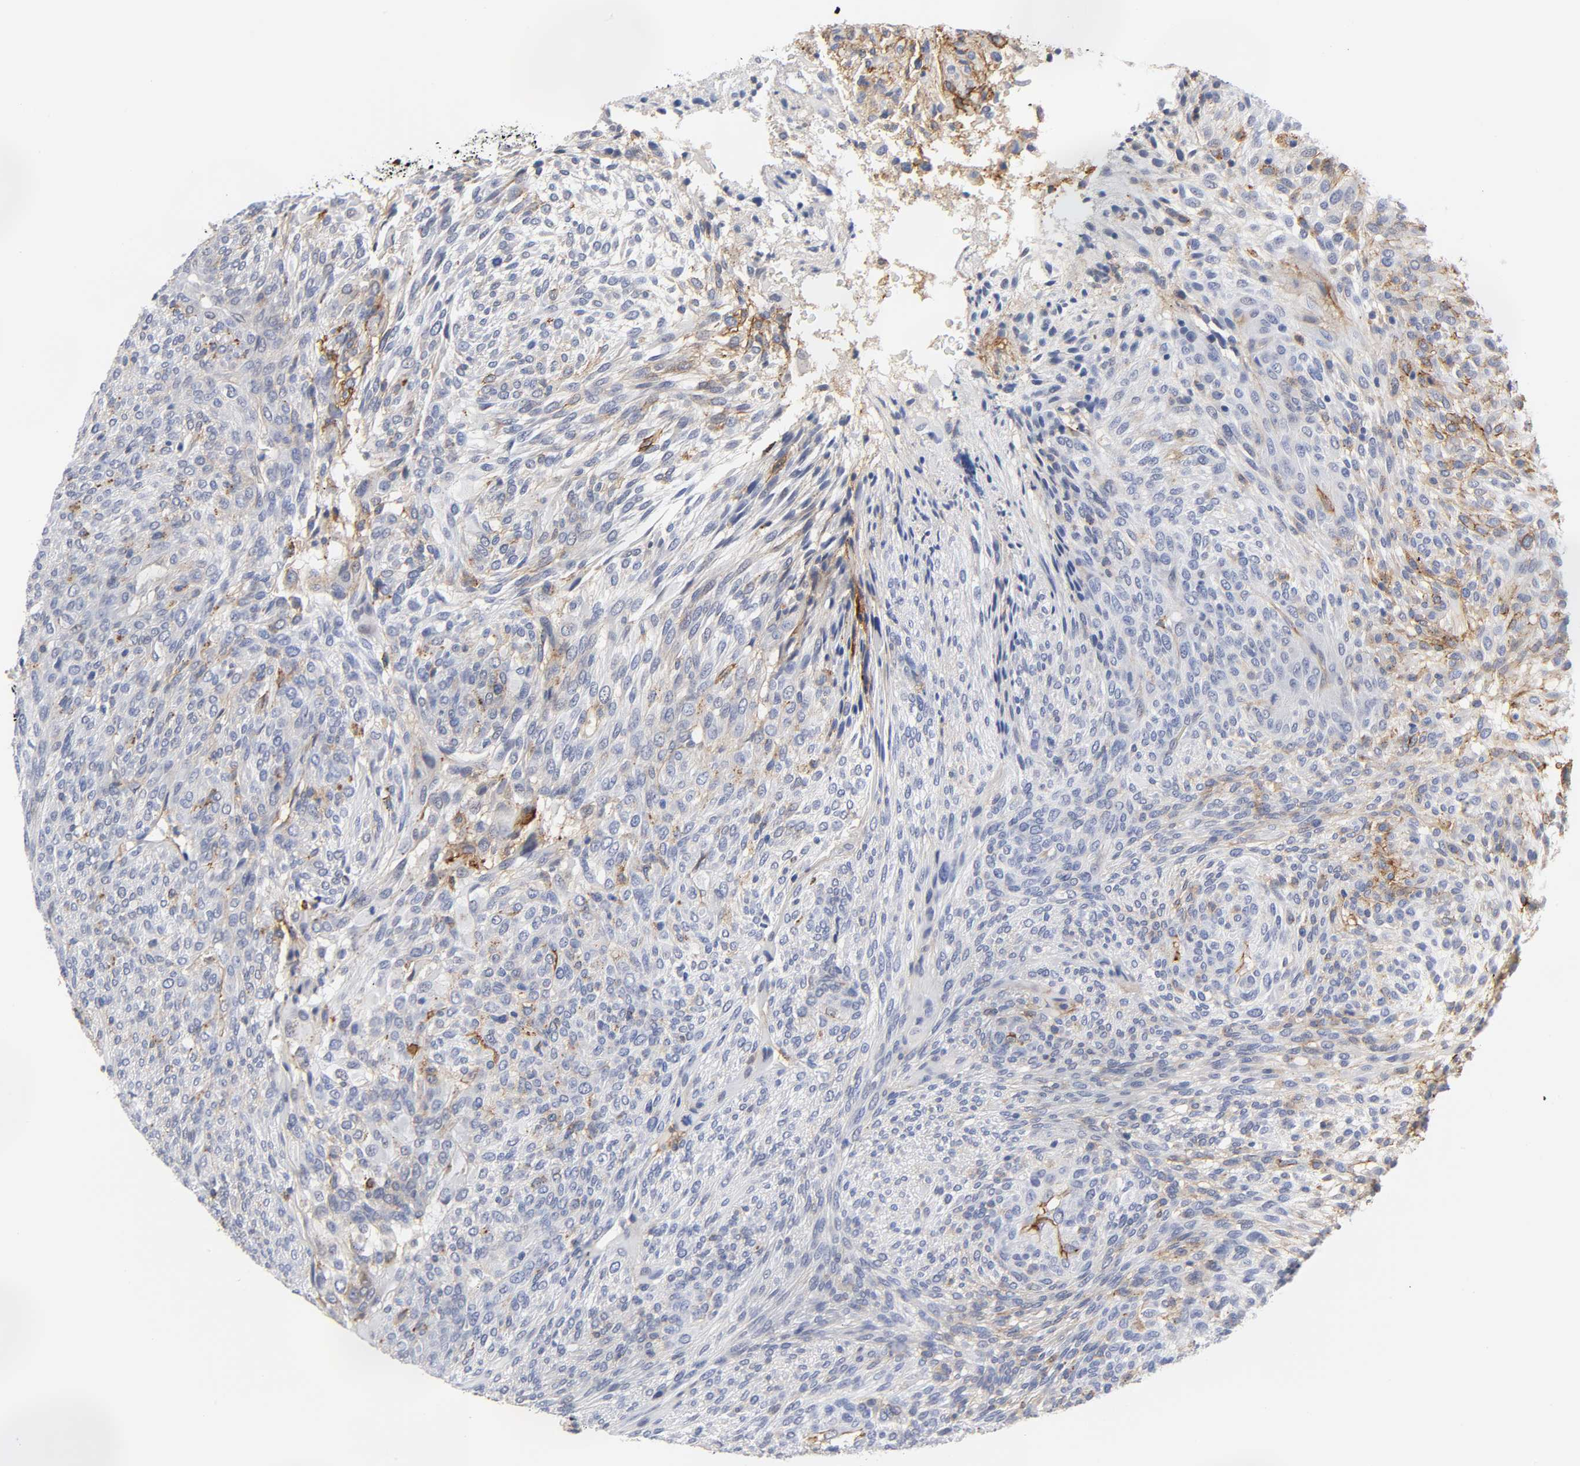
{"staining": {"intensity": "moderate", "quantity": "<25%", "location": "cytoplasmic/membranous"}, "tissue": "glioma", "cell_type": "Tumor cells", "image_type": "cancer", "snomed": [{"axis": "morphology", "description": "Glioma, malignant, High grade"}, {"axis": "topography", "description": "Cerebral cortex"}], "caption": "About <25% of tumor cells in human malignant high-grade glioma display moderate cytoplasmic/membranous protein positivity as visualized by brown immunohistochemical staining.", "gene": "ICAM1", "patient": {"sex": "female", "age": 55}}